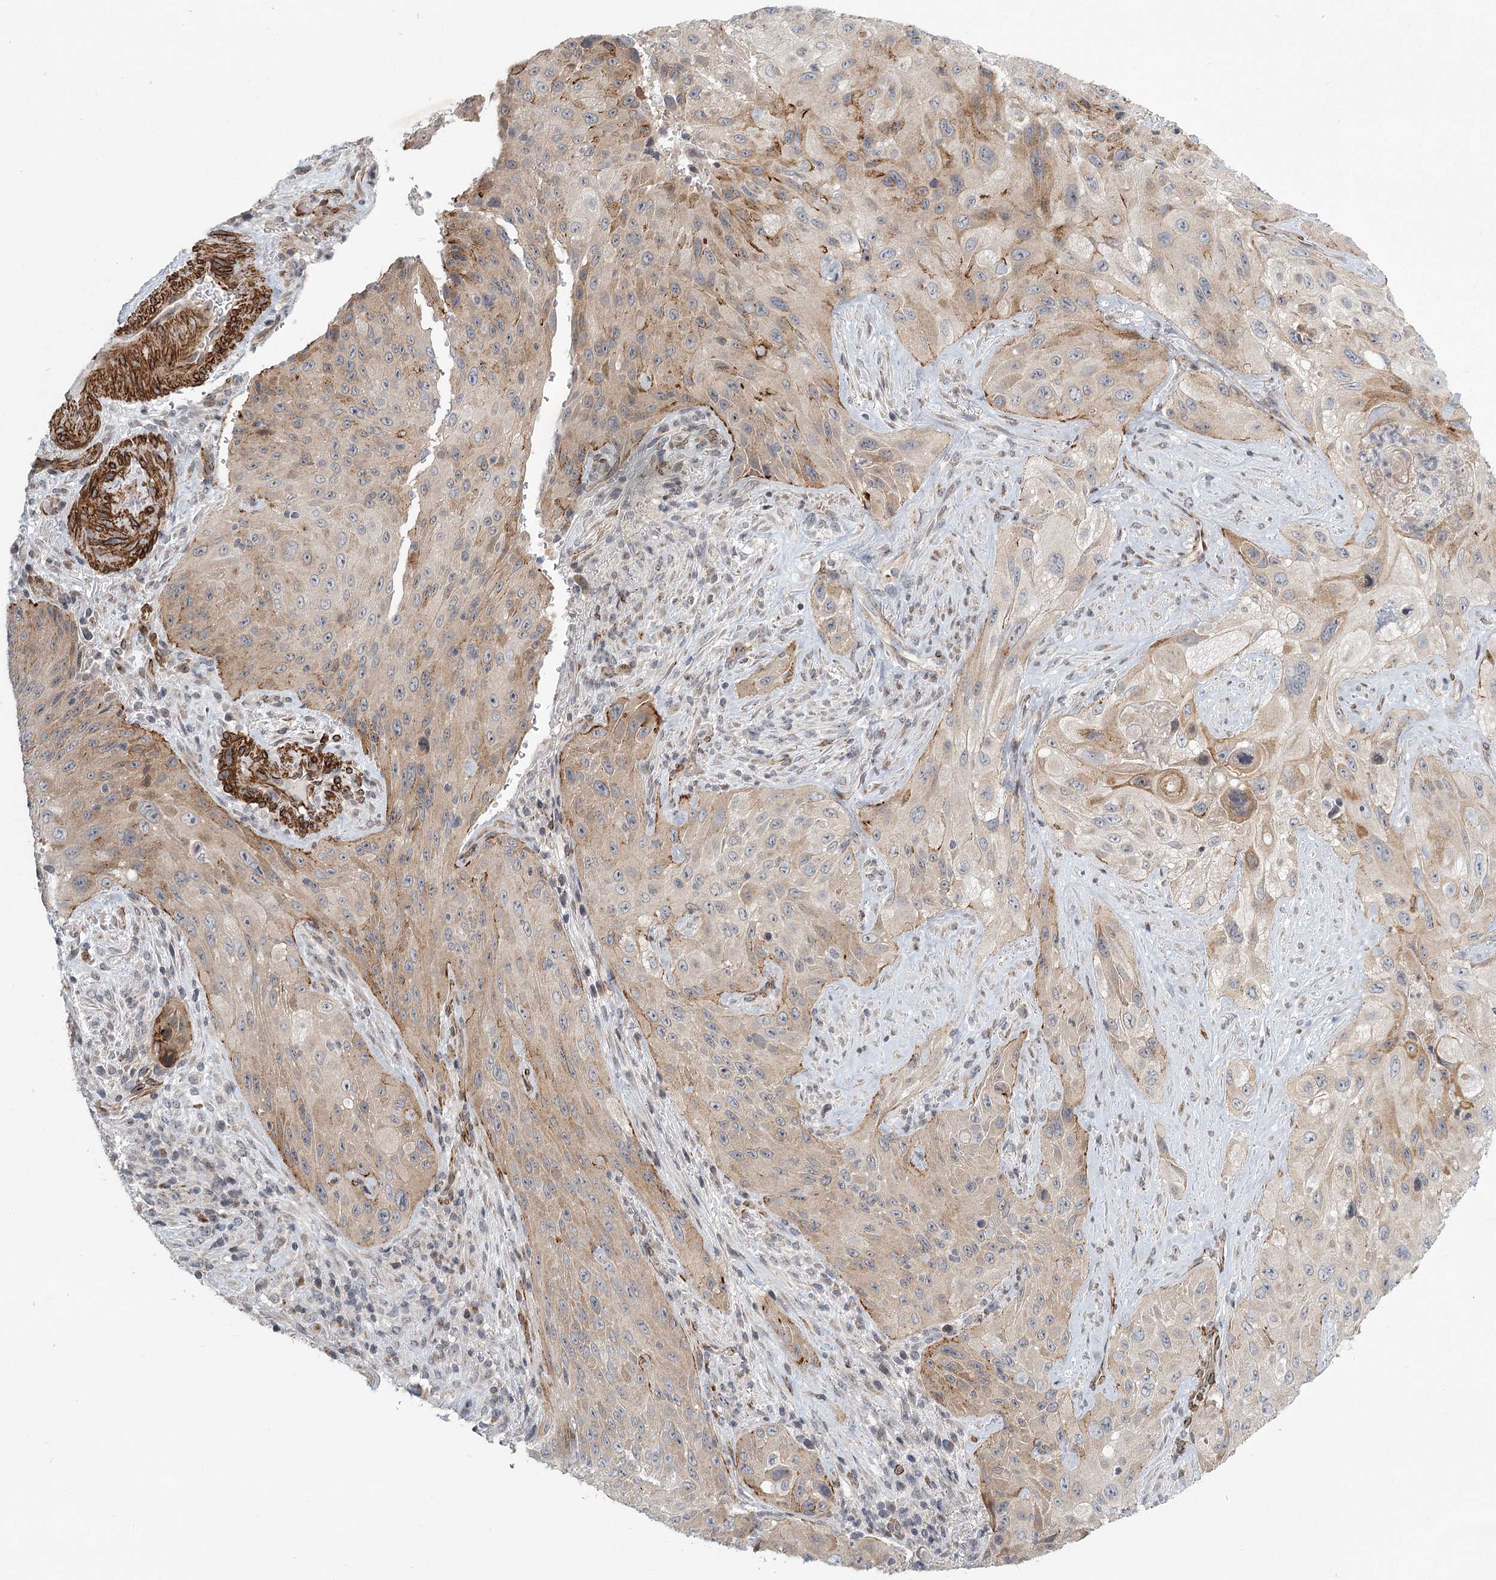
{"staining": {"intensity": "weak", "quantity": "25%-75%", "location": "cytoplasmic/membranous"}, "tissue": "cervical cancer", "cell_type": "Tumor cells", "image_type": "cancer", "snomed": [{"axis": "morphology", "description": "Squamous cell carcinoma, NOS"}, {"axis": "topography", "description": "Cervix"}], "caption": "Cervical cancer (squamous cell carcinoma) stained with DAB IHC exhibits low levels of weak cytoplasmic/membranous staining in about 25%-75% of tumor cells.", "gene": "MEPE", "patient": {"sex": "female", "age": 42}}